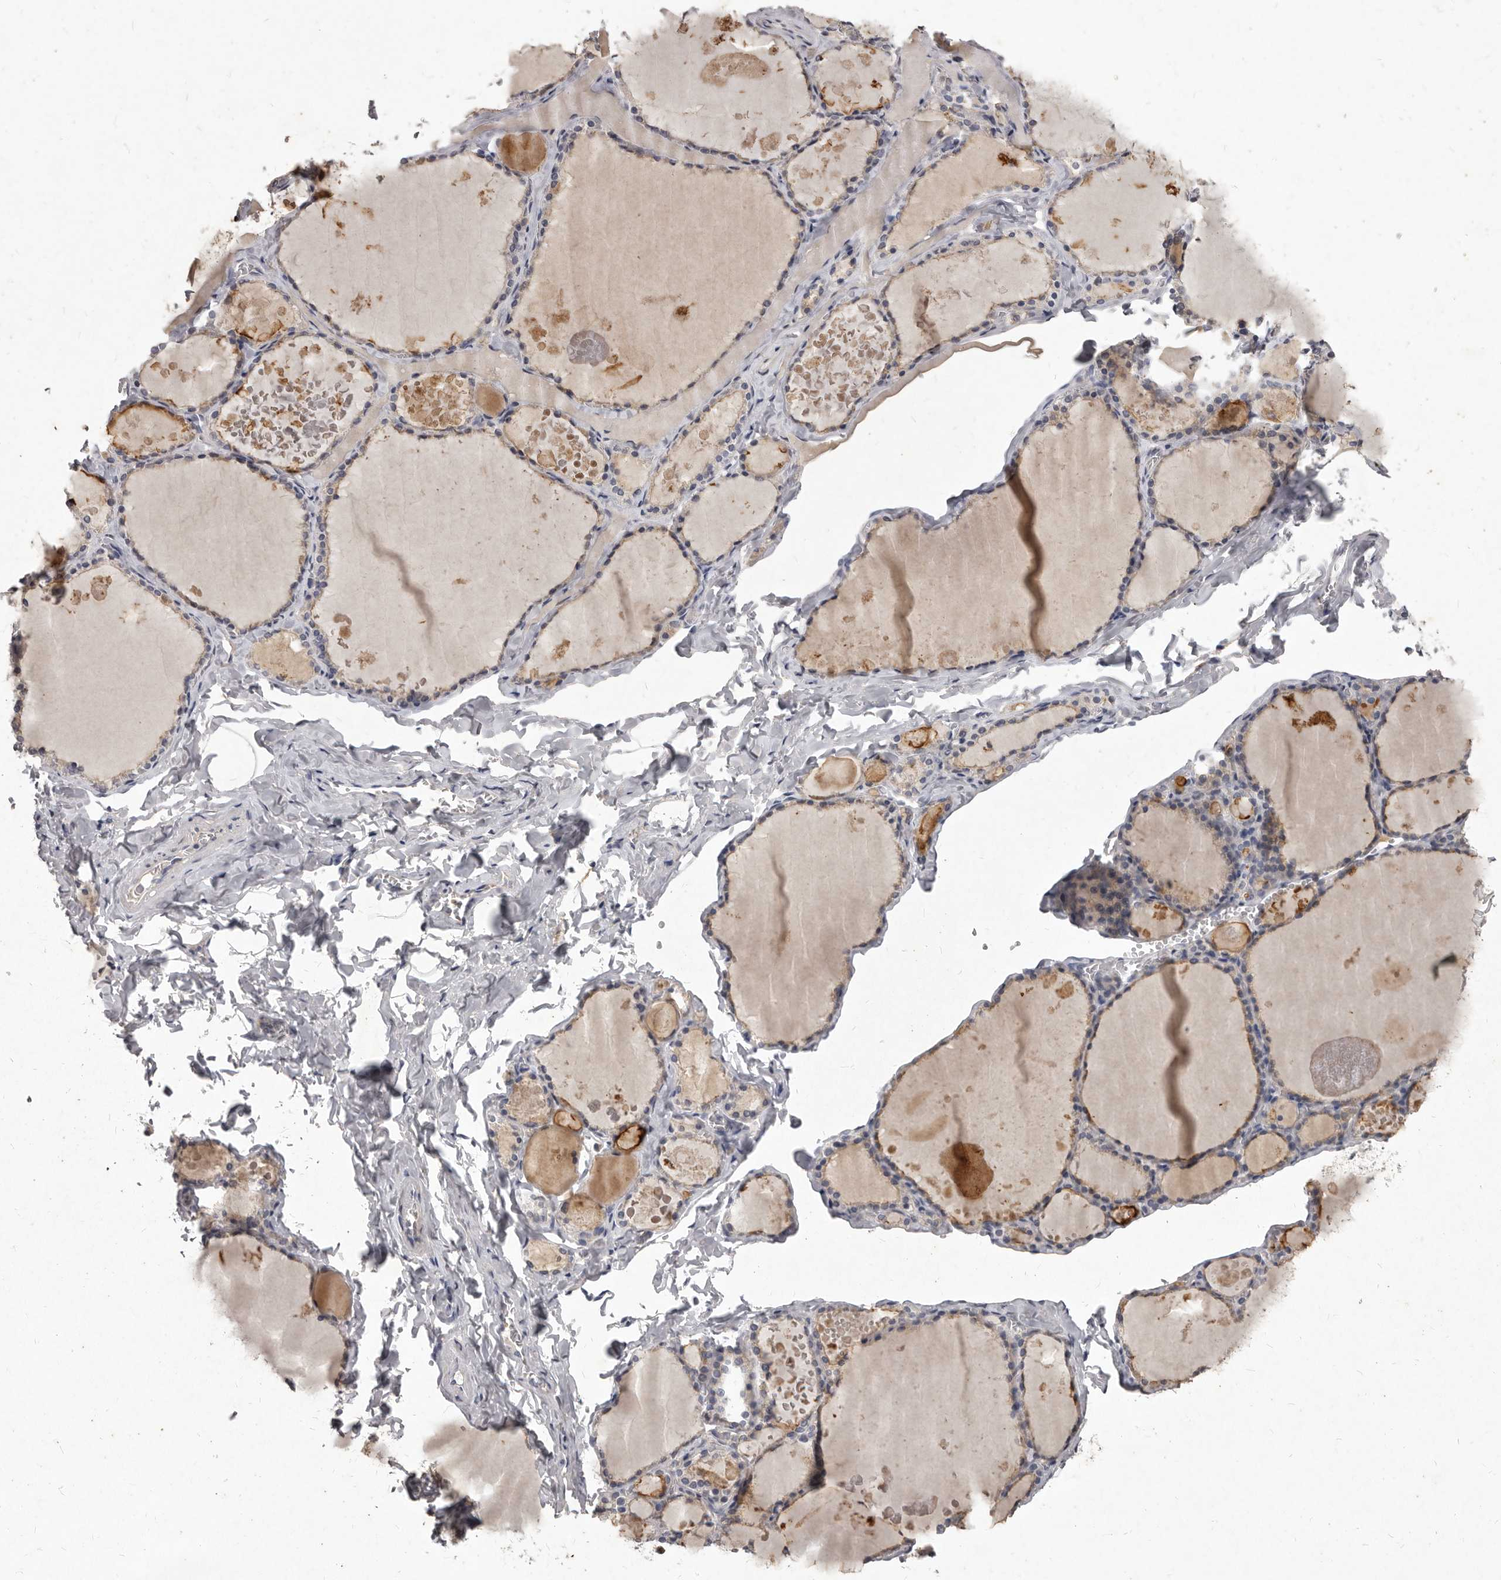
{"staining": {"intensity": "moderate", "quantity": ">75%", "location": "cytoplasmic/membranous"}, "tissue": "thyroid gland", "cell_type": "Glandular cells", "image_type": "normal", "snomed": [{"axis": "morphology", "description": "Normal tissue, NOS"}, {"axis": "topography", "description": "Thyroid gland"}], "caption": "This histopathology image demonstrates immunohistochemistry staining of normal thyroid gland, with medium moderate cytoplasmic/membranous positivity in about >75% of glandular cells.", "gene": "GPRC5C", "patient": {"sex": "male", "age": 56}}